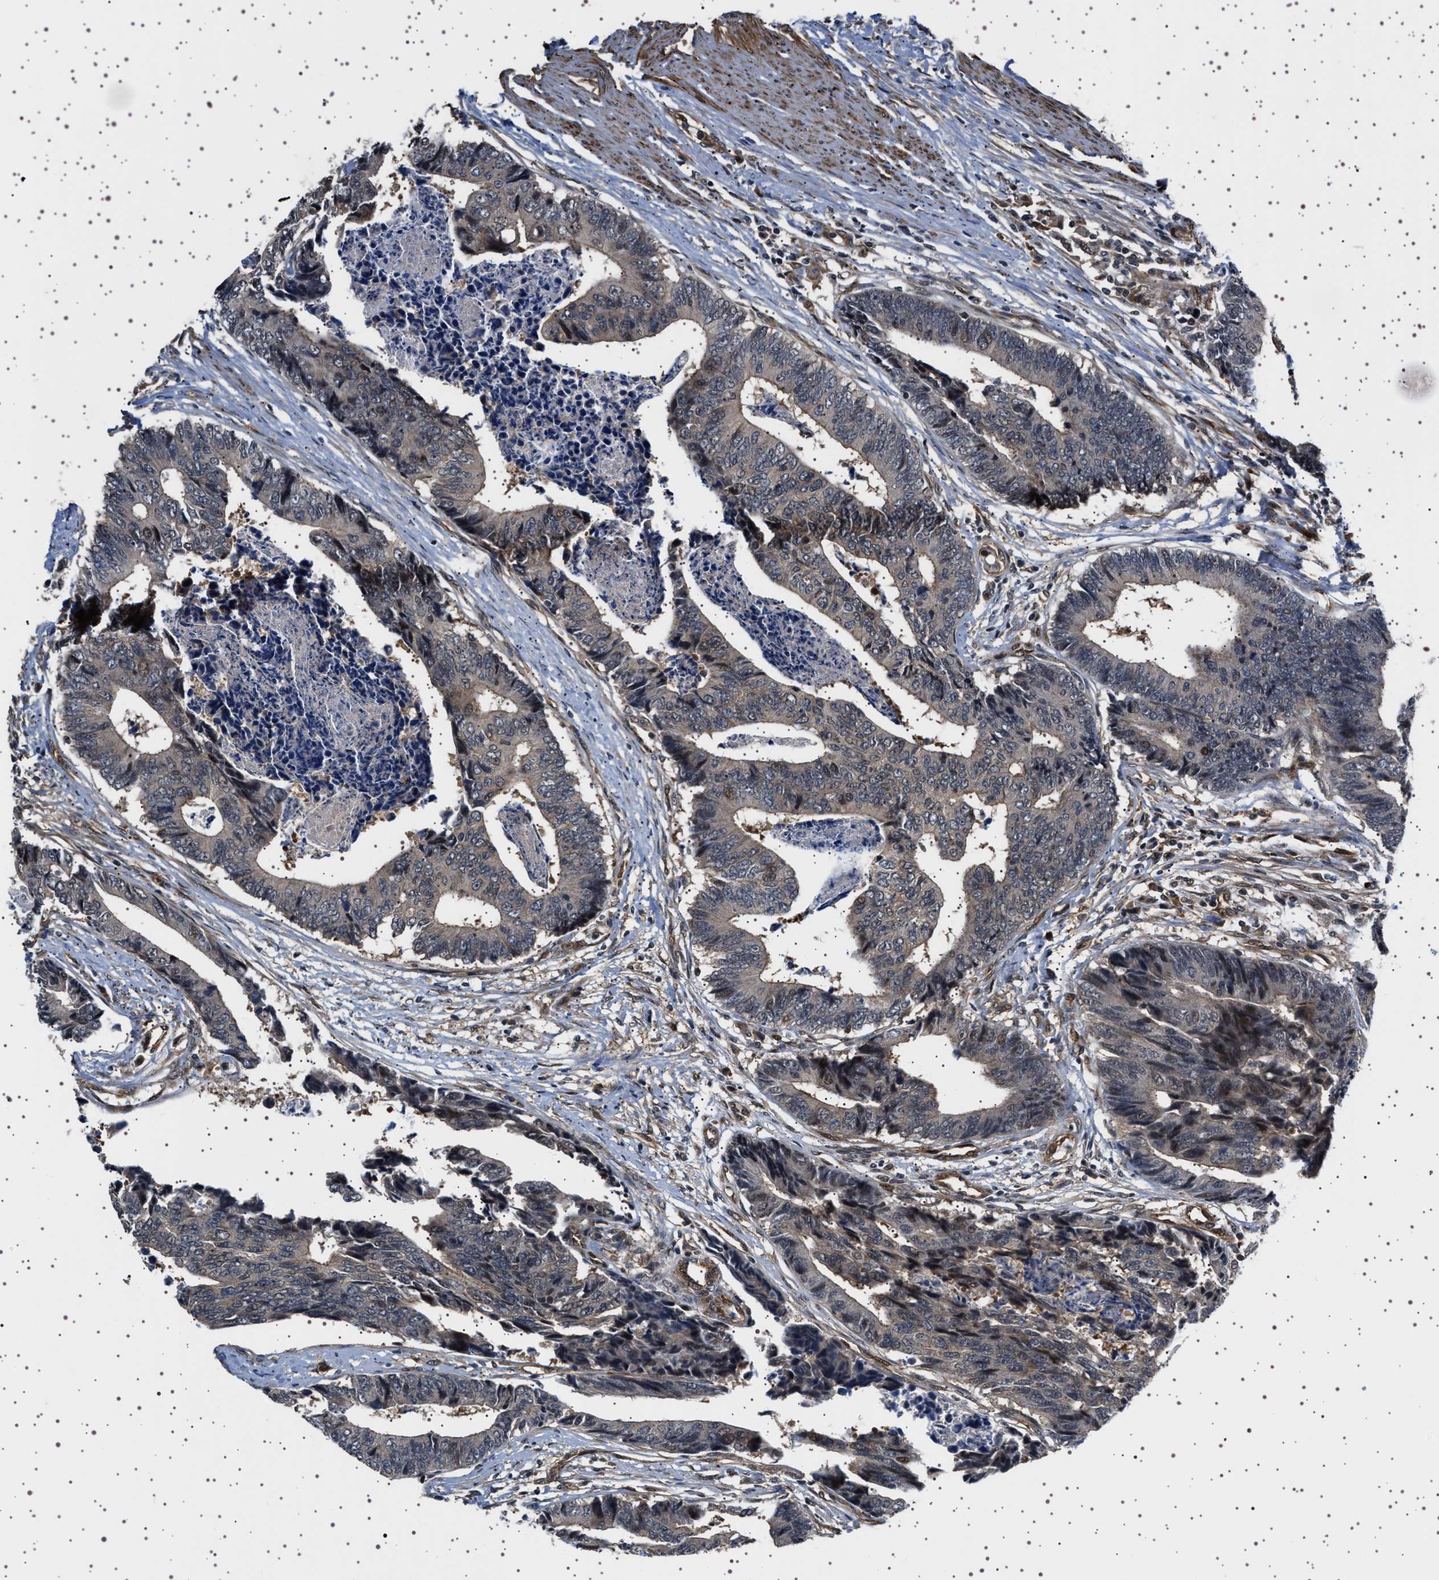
{"staining": {"intensity": "weak", "quantity": "<25%", "location": "cytoplasmic/membranous"}, "tissue": "colorectal cancer", "cell_type": "Tumor cells", "image_type": "cancer", "snomed": [{"axis": "morphology", "description": "Adenocarcinoma, NOS"}, {"axis": "topography", "description": "Rectum"}], "caption": "The photomicrograph demonstrates no staining of tumor cells in adenocarcinoma (colorectal). (DAB (3,3'-diaminobenzidine) immunohistochemistry (IHC) with hematoxylin counter stain).", "gene": "BAG3", "patient": {"sex": "male", "age": 84}}